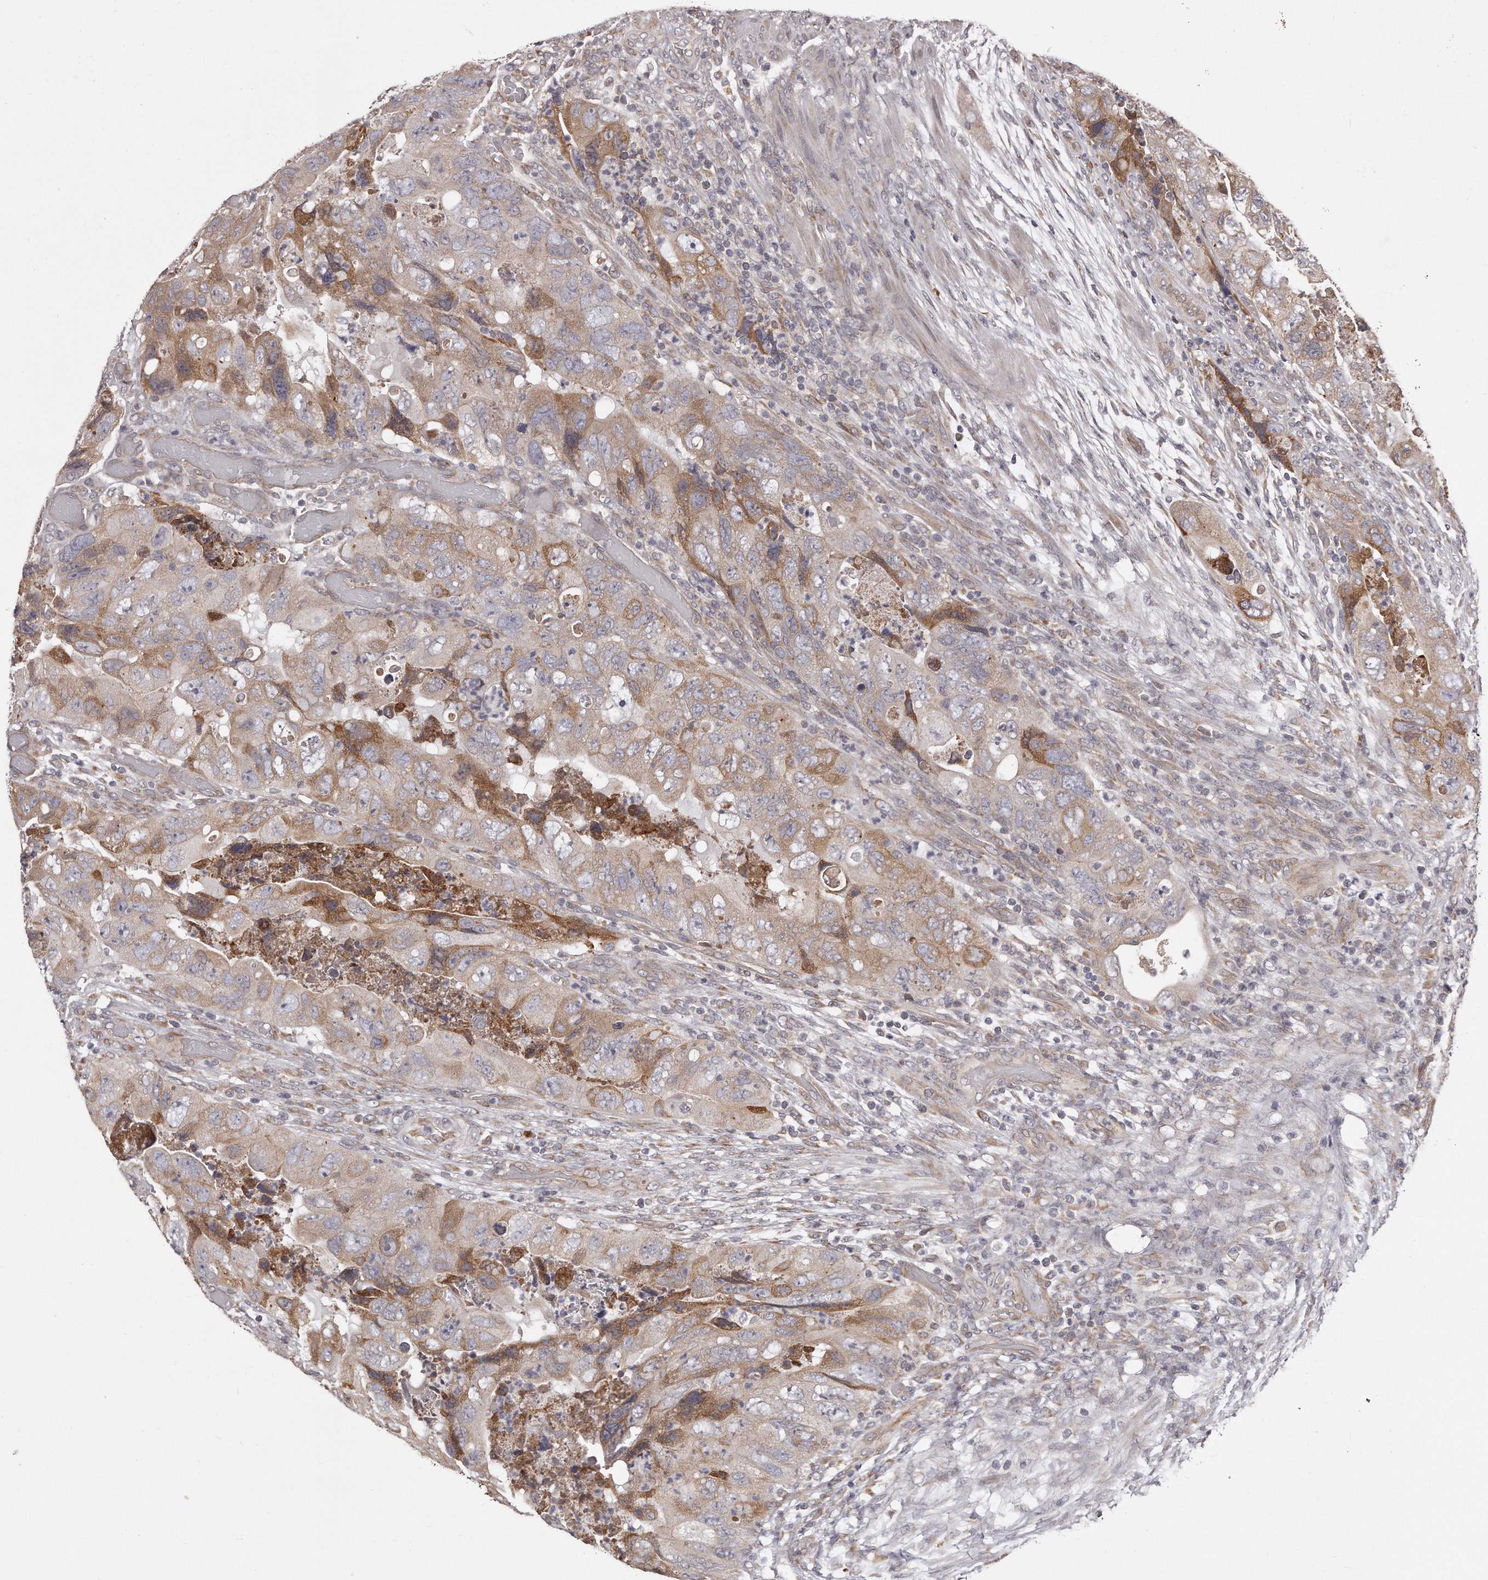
{"staining": {"intensity": "moderate", "quantity": "25%-75%", "location": "cytoplasmic/membranous"}, "tissue": "colorectal cancer", "cell_type": "Tumor cells", "image_type": "cancer", "snomed": [{"axis": "morphology", "description": "Adenocarcinoma, NOS"}, {"axis": "topography", "description": "Rectum"}], "caption": "An image of human colorectal cancer (adenocarcinoma) stained for a protein displays moderate cytoplasmic/membranous brown staining in tumor cells. Nuclei are stained in blue.", "gene": "TRAPPC14", "patient": {"sex": "male", "age": 63}}